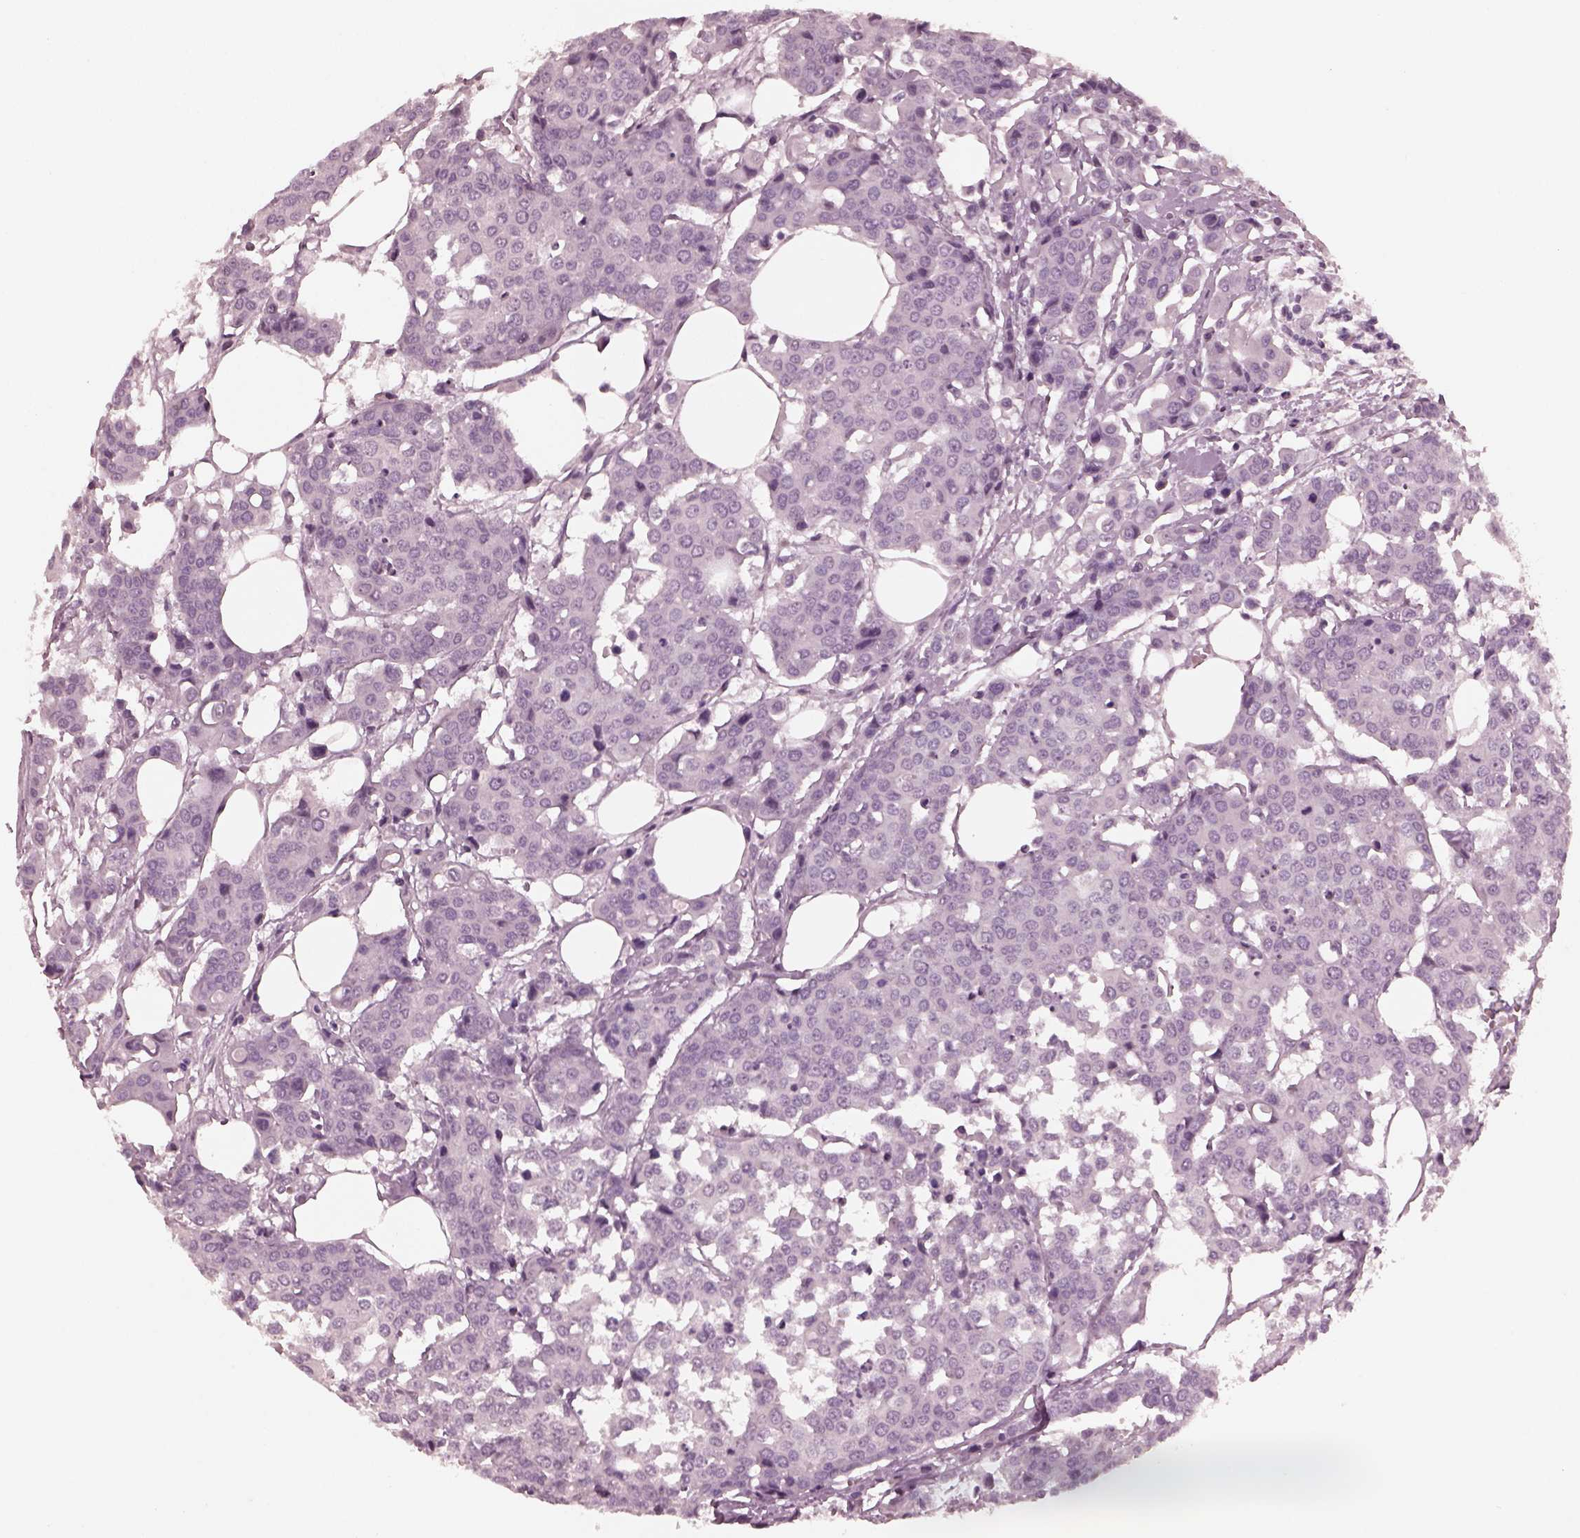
{"staining": {"intensity": "negative", "quantity": "none", "location": "none"}, "tissue": "carcinoid", "cell_type": "Tumor cells", "image_type": "cancer", "snomed": [{"axis": "morphology", "description": "Carcinoid, malignant, NOS"}, {"axis": "topography", "description": "Colon"}], "caption": "IHC photomicrograph of neoplastic tissue: human carcinoid stained with DAB reveals no significant protein positivity in tumor cells. (DAB IHC with hematoxylin counter stain).", "gene": "CGA", "patient": {"sex": "male", "age": 81}}